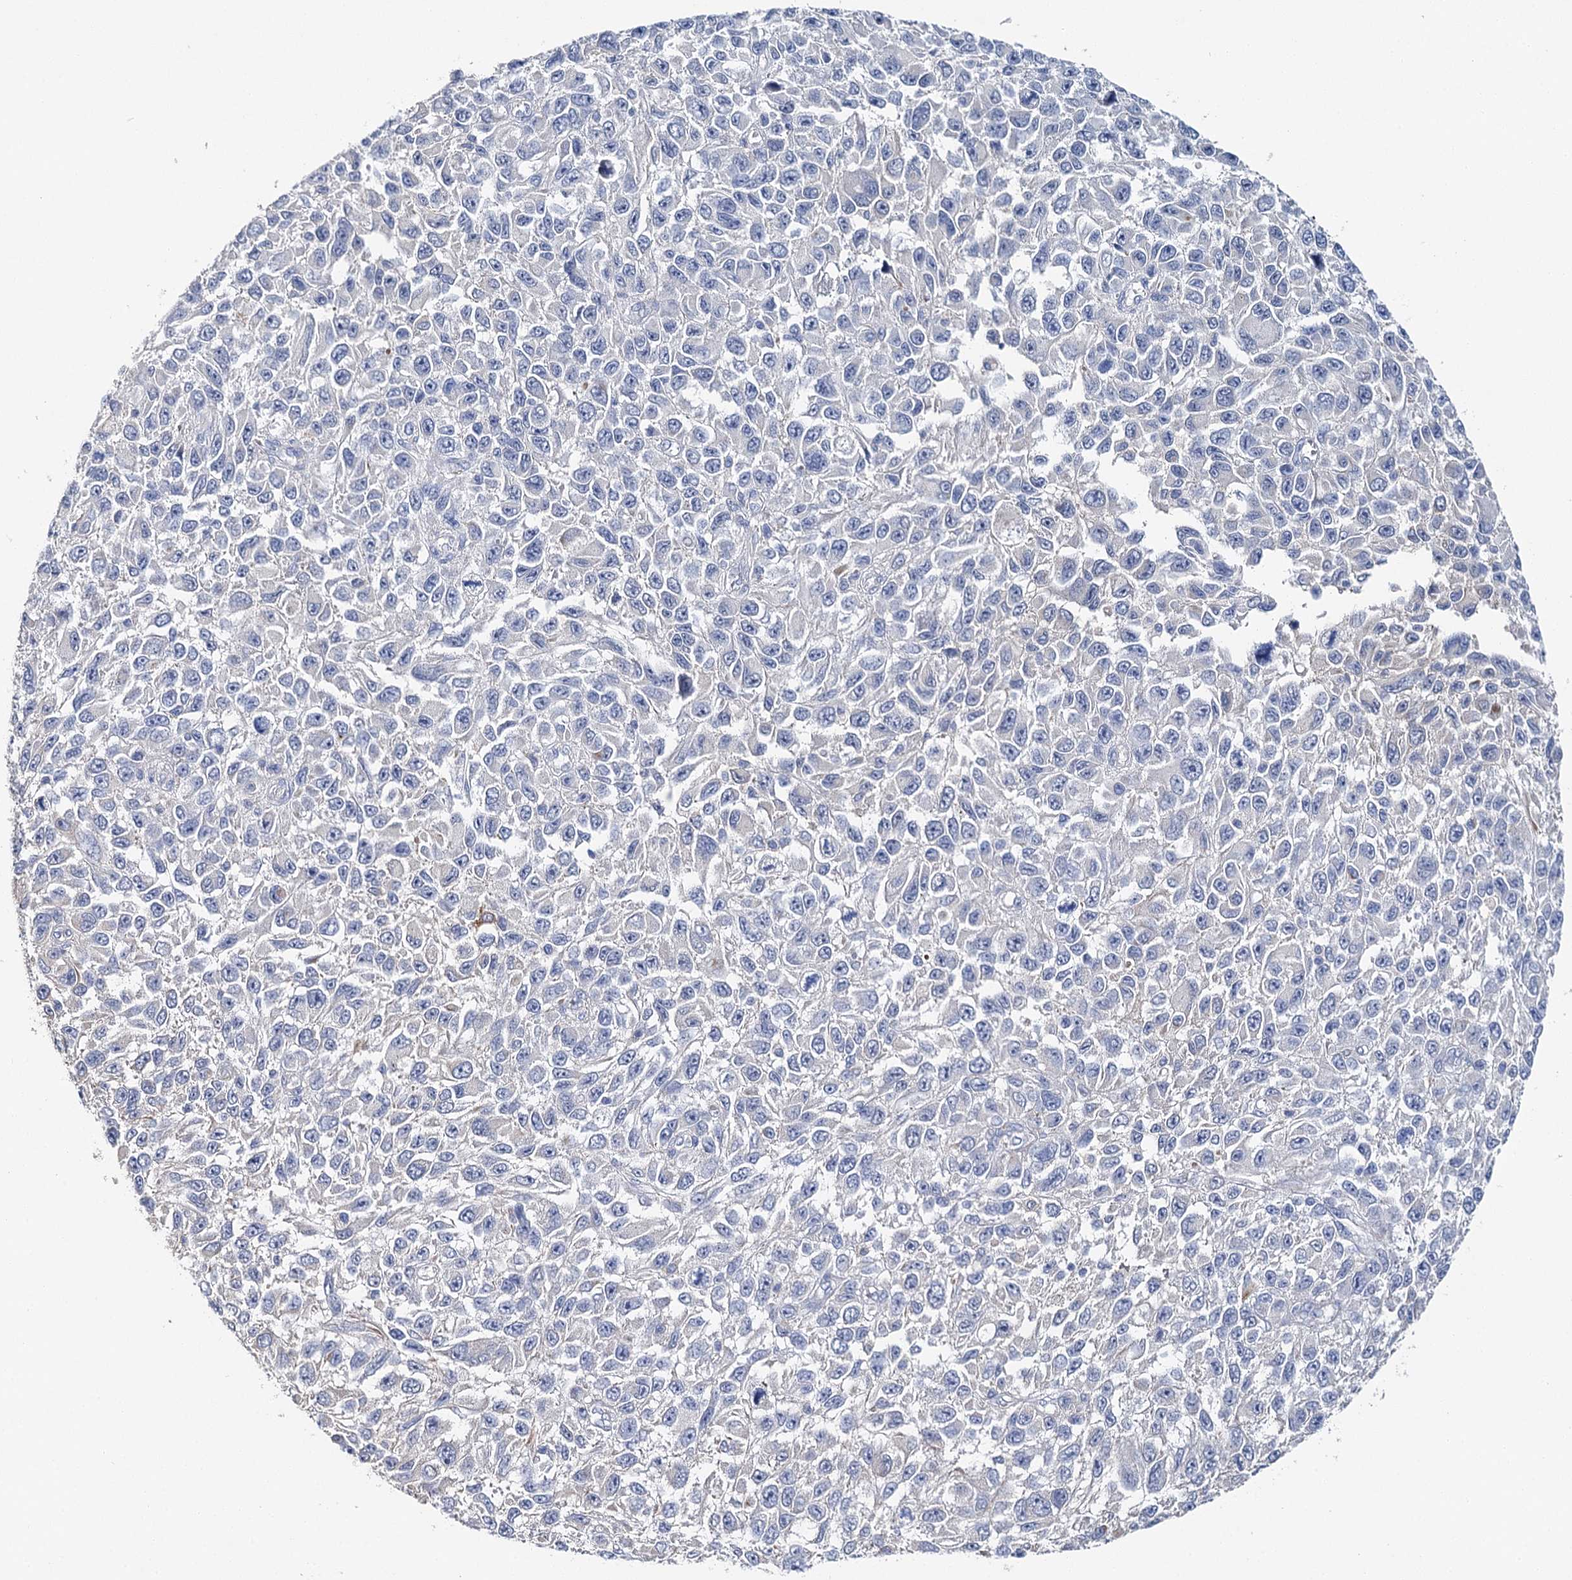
{"staining": {"intensity": "negative", "quantity": "none", "location": "none"}, "tissue": "melanoma", "cell_type": "Tumor cells", "image_type": "cancer", "snomed": [{"axis": "morphology", "description": "Malignant melanoma, NOS"}, {"axis": "topography", "description": "Skin"}], "caption": "Malignant melanoma stained for a protein using immunohistochemistry (IHC) shows no positivity tumor cells.", "gene": "EPYC", "patient": {"sex": "female", "age": 96}}